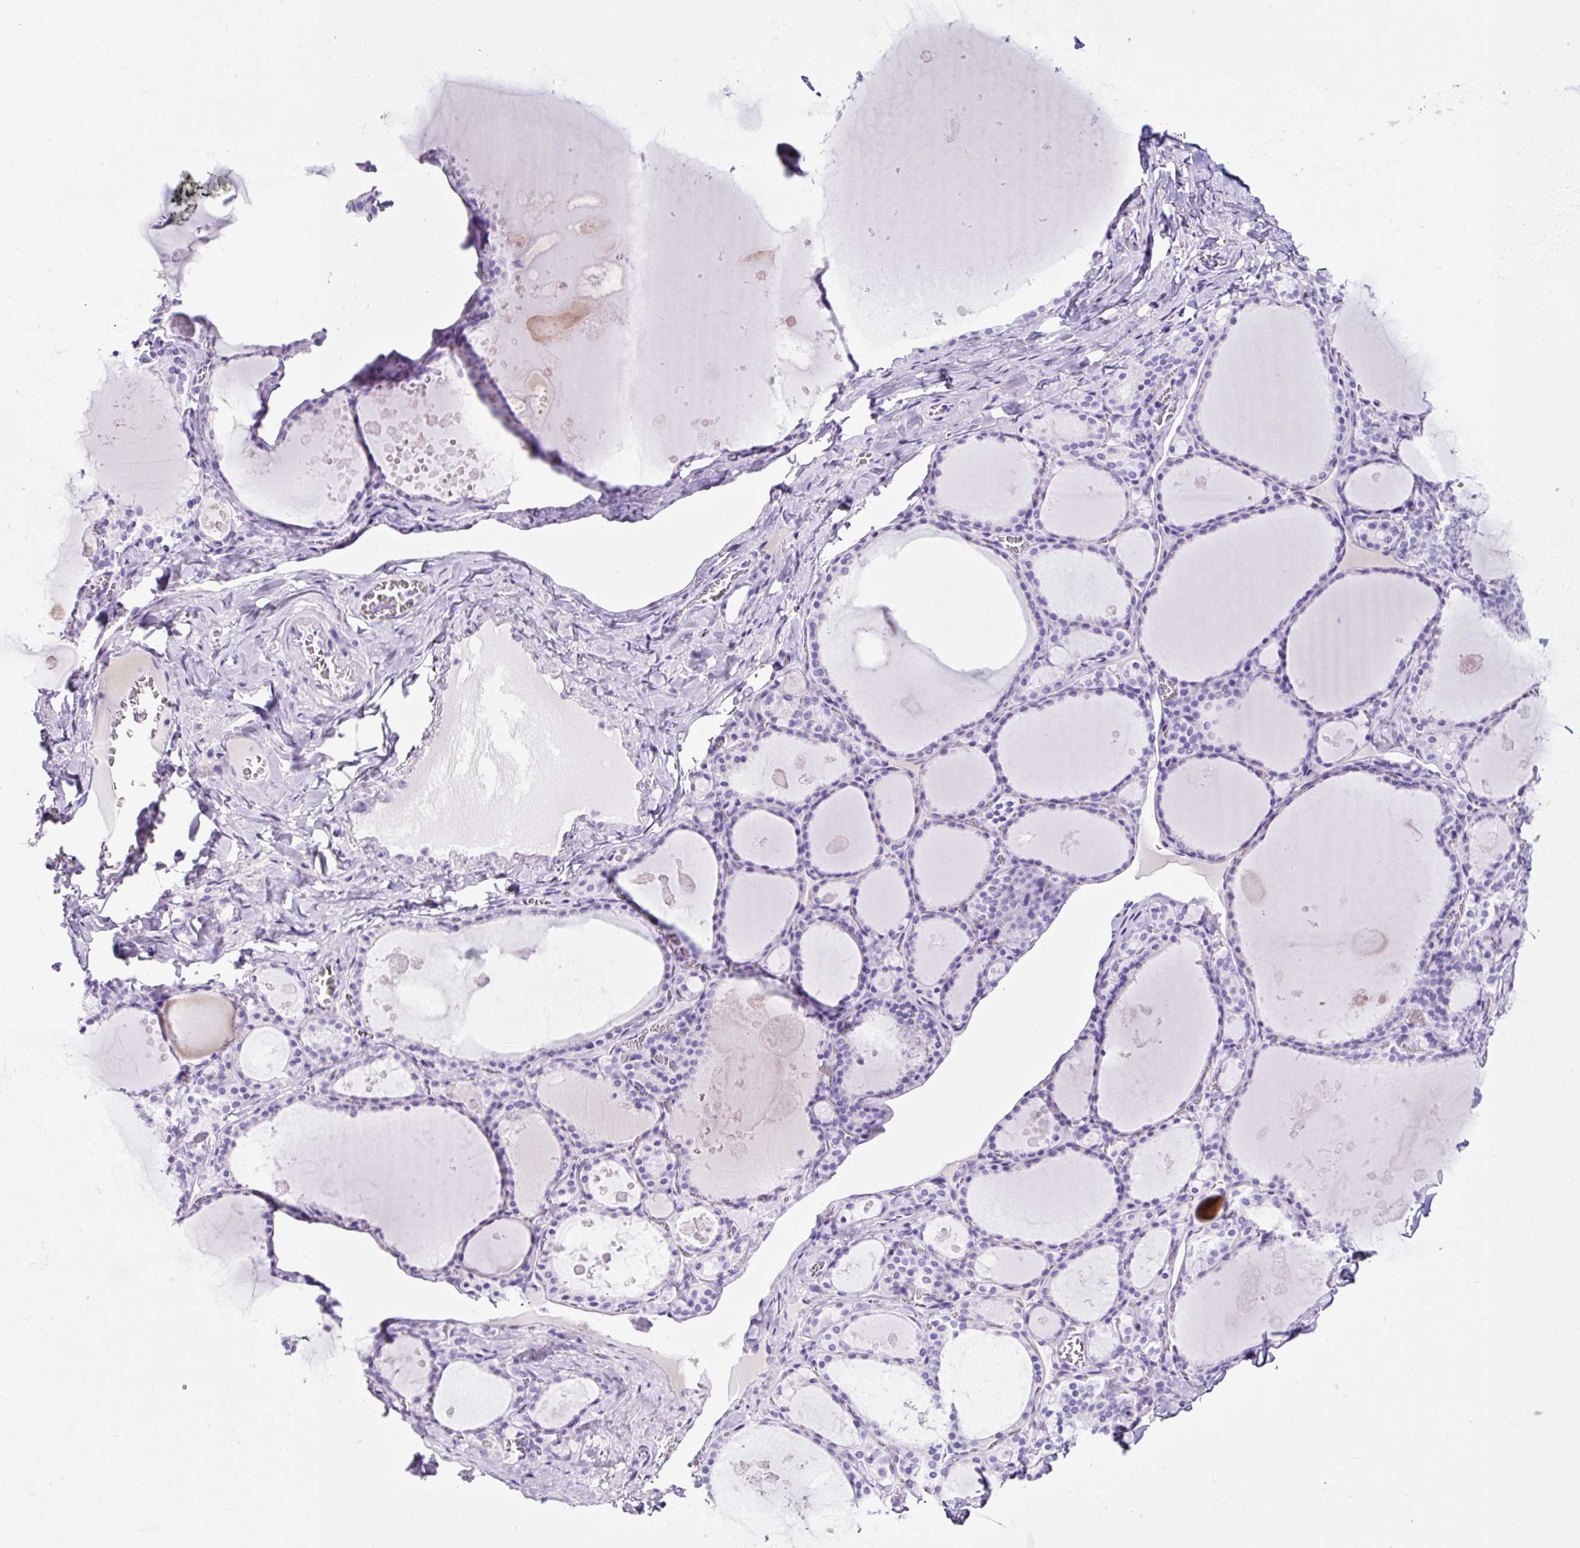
{"staining": {"intensity": "negative", "quantity": "none", "location": "none"}, "tissue": "thyroid gland", "cell_type": "Glandular cells", "image_type": "normal", "snomed": [{"axis": "morphology", "description": "Normal tissue, NOS"}, {"axis": "topography", "description": "Thyroid gland"}], "caption": "Protein analysis of unremarkable thyroid gland demonstrates no significant positivity in glandular cells. The staining is performed using DAB (3,3'-diaminobenzidine) brown chromogen with nuclei counter-stained in using hematoxylin.", "gene": "TMEM200B", "patient": {"sex": "male", "age": 56}}